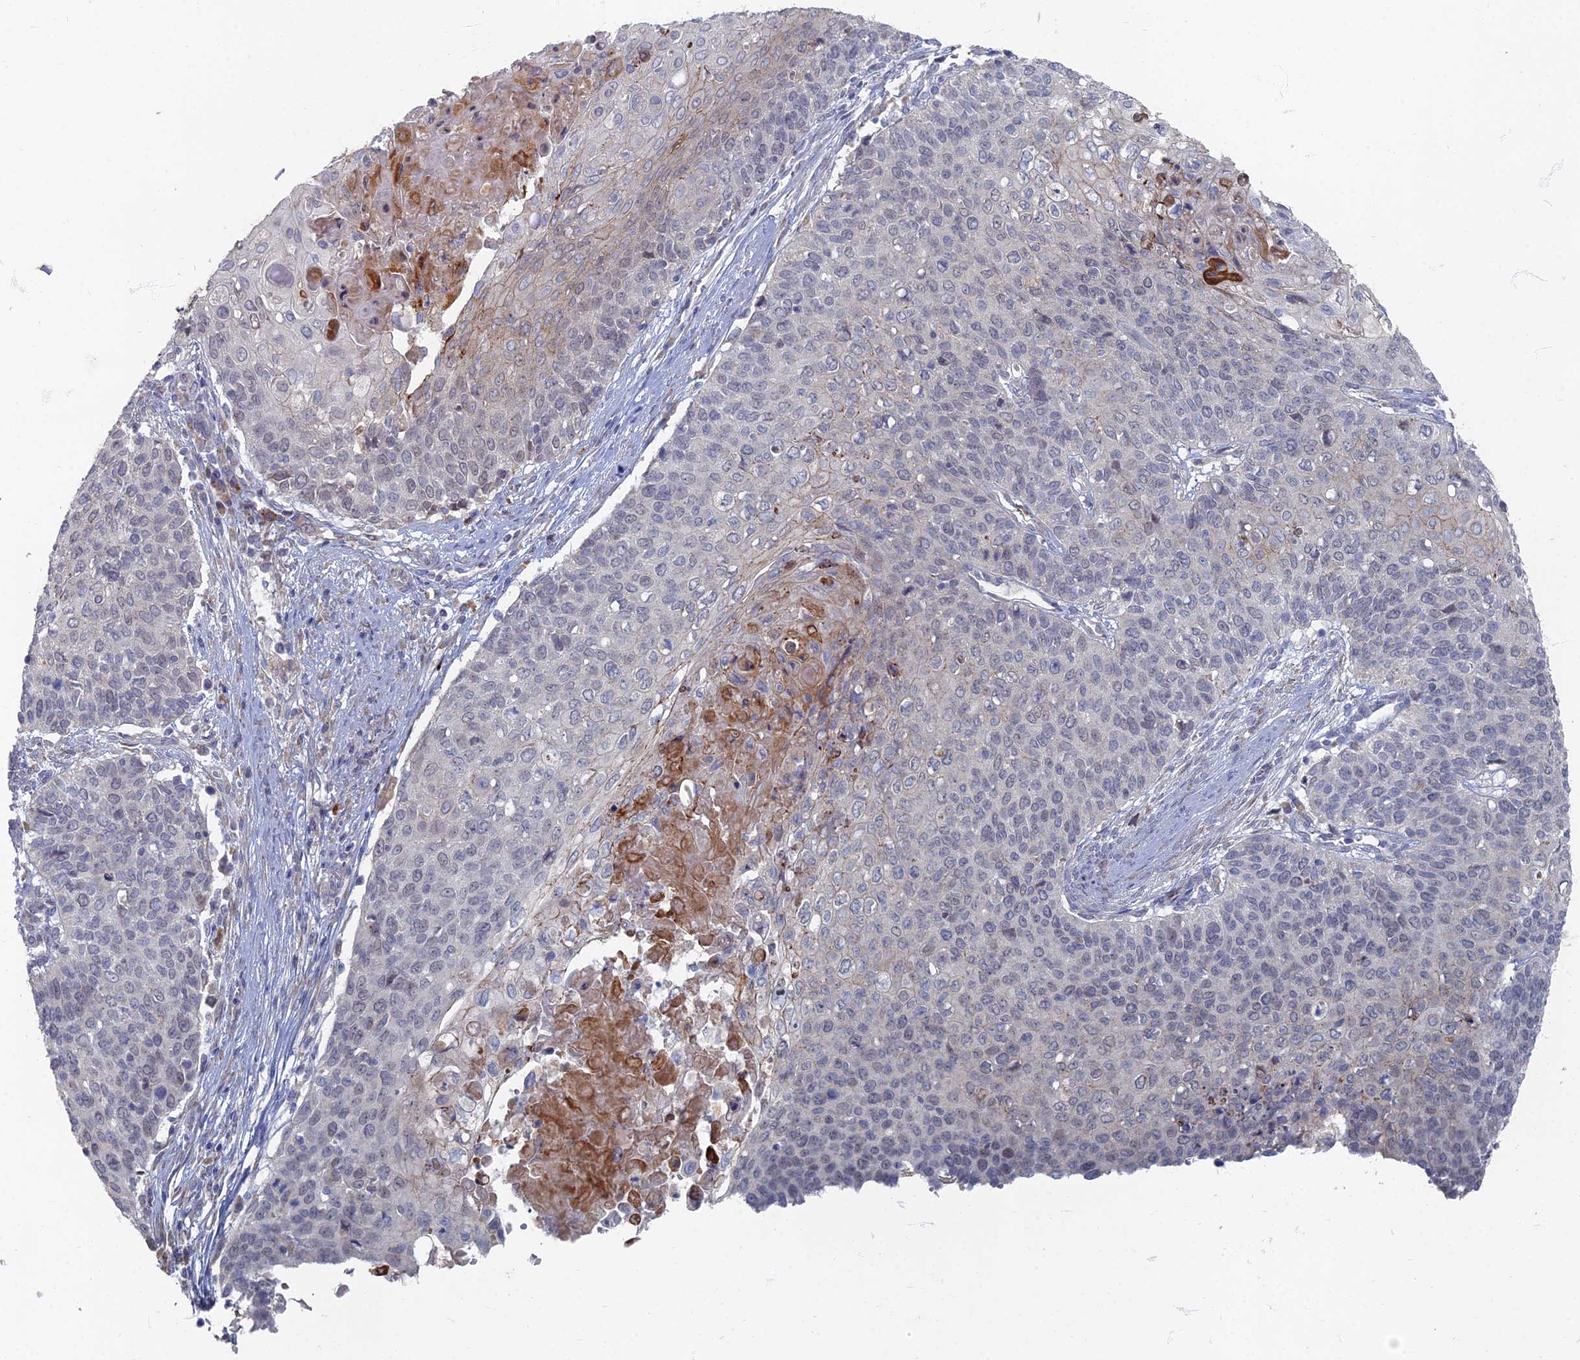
{"staining": {"intensity": "negative", "quantity": "none", "location": "none"}, "tissue": "cervical cancer", "cell_type": "Tumor cells", "image_type": "cancer", "snomed": [{"axis": "morphology", "description": "Squamous cell carcinoma, NOS"}, {"axis": "topography", "description": "Cervix"}], "caption": "The immunohistochemistry (IHC) image has no significant positivity in tumor cells of squamous cell carcinoma (cervical) tissue. Nuclei are stained in blue.", "gene": "TMEM128", "patient": {"sex": "female", "age": 39}}